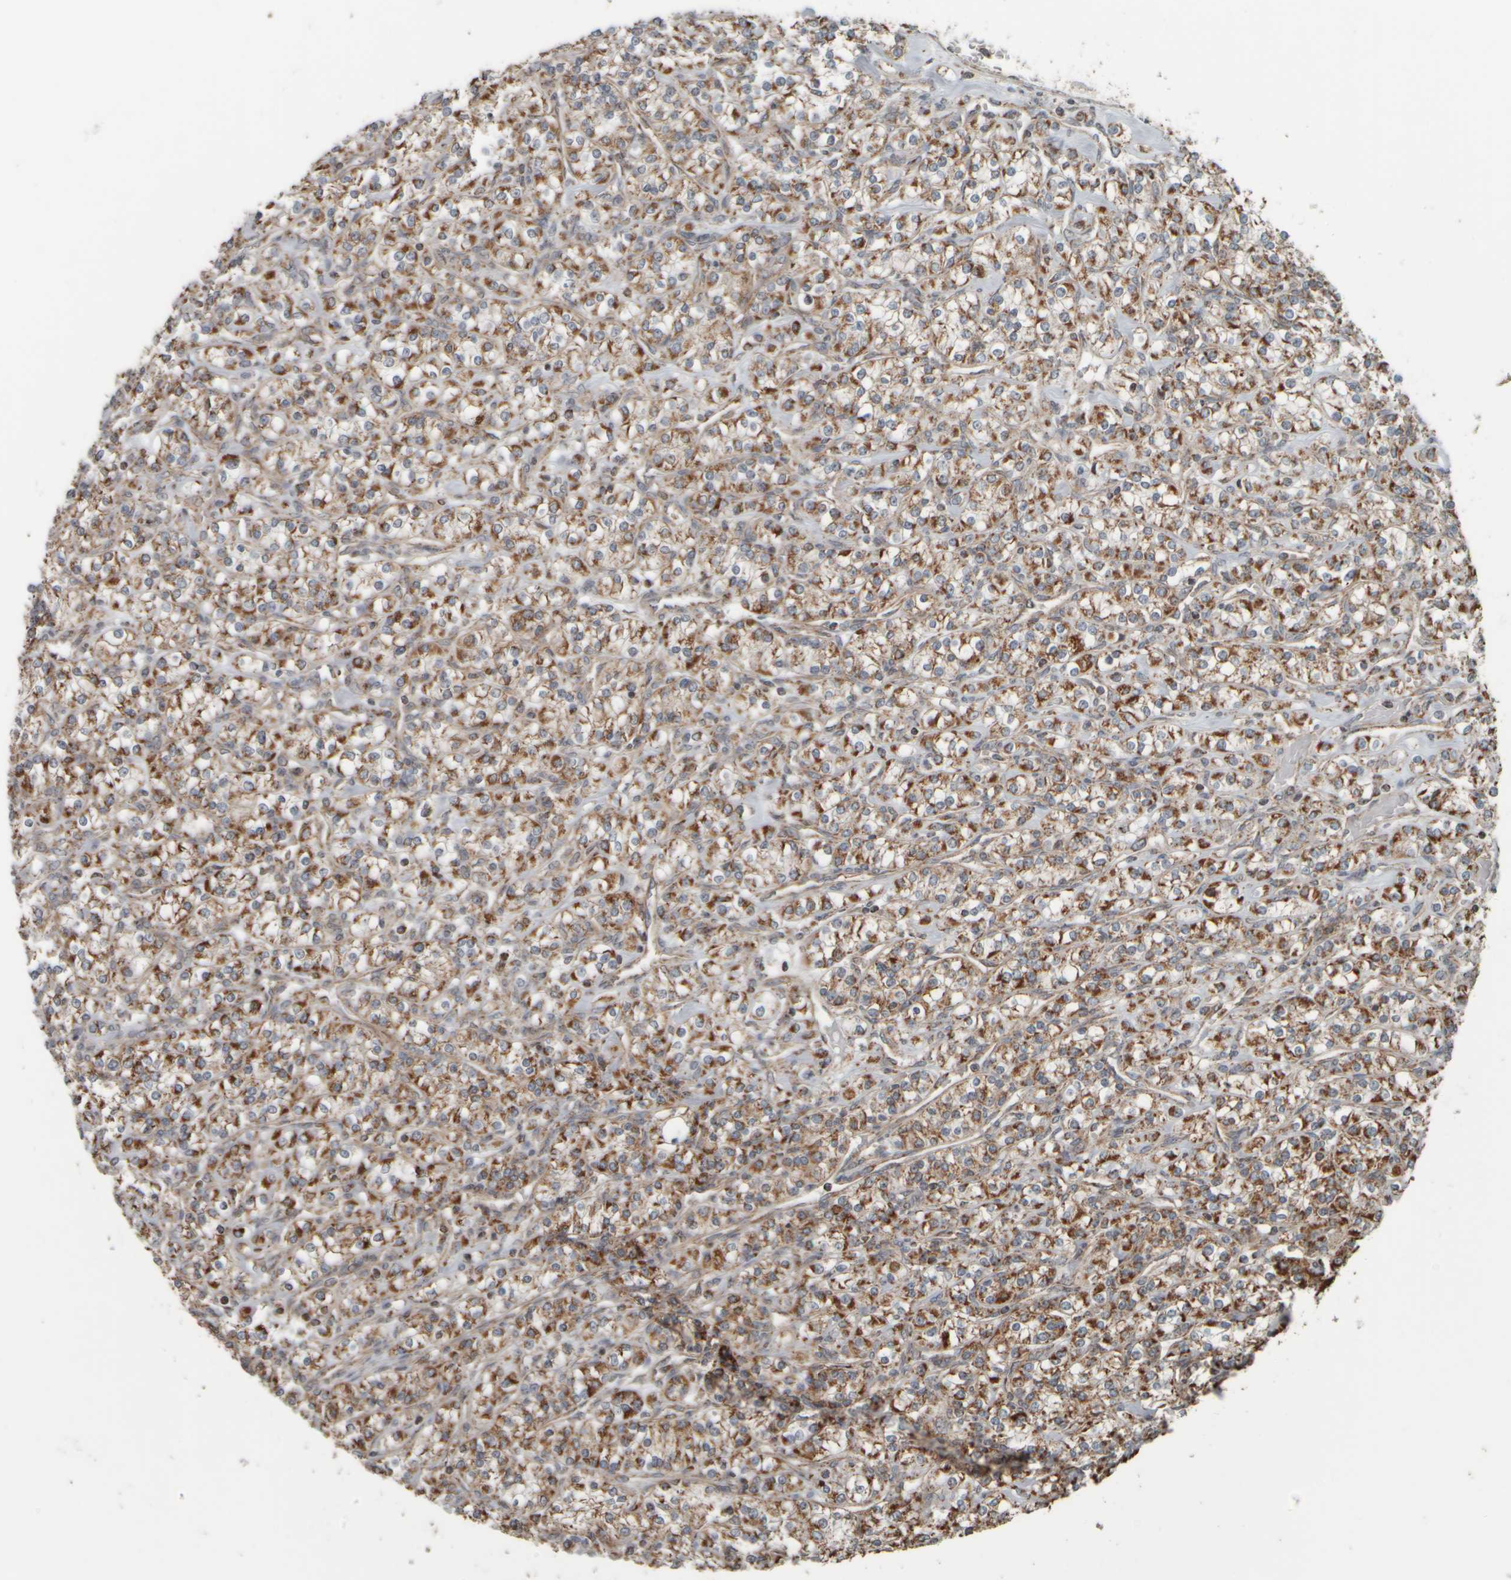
{"staining": {"intensity": "moderate", "quantity": ">75%", "location": "cytoplasmic/membranous"}, "tissue": "renal cancer", "cell_type": "Tumor cells", "image_type": "cancer", "snomed": [{"axis": "morphology", "description": "Adenocarcinoma, NOS"}, {"axis": "topography", "description": "Kidney"}], "caption": "Tumor cells demonstrate medium levels of moderate cytoplasmic/membranous expression in about >75% of cells in renal adenocarcinoma.", "gene": "APBB2", "patient": {"sex": "male", "age": 77}}